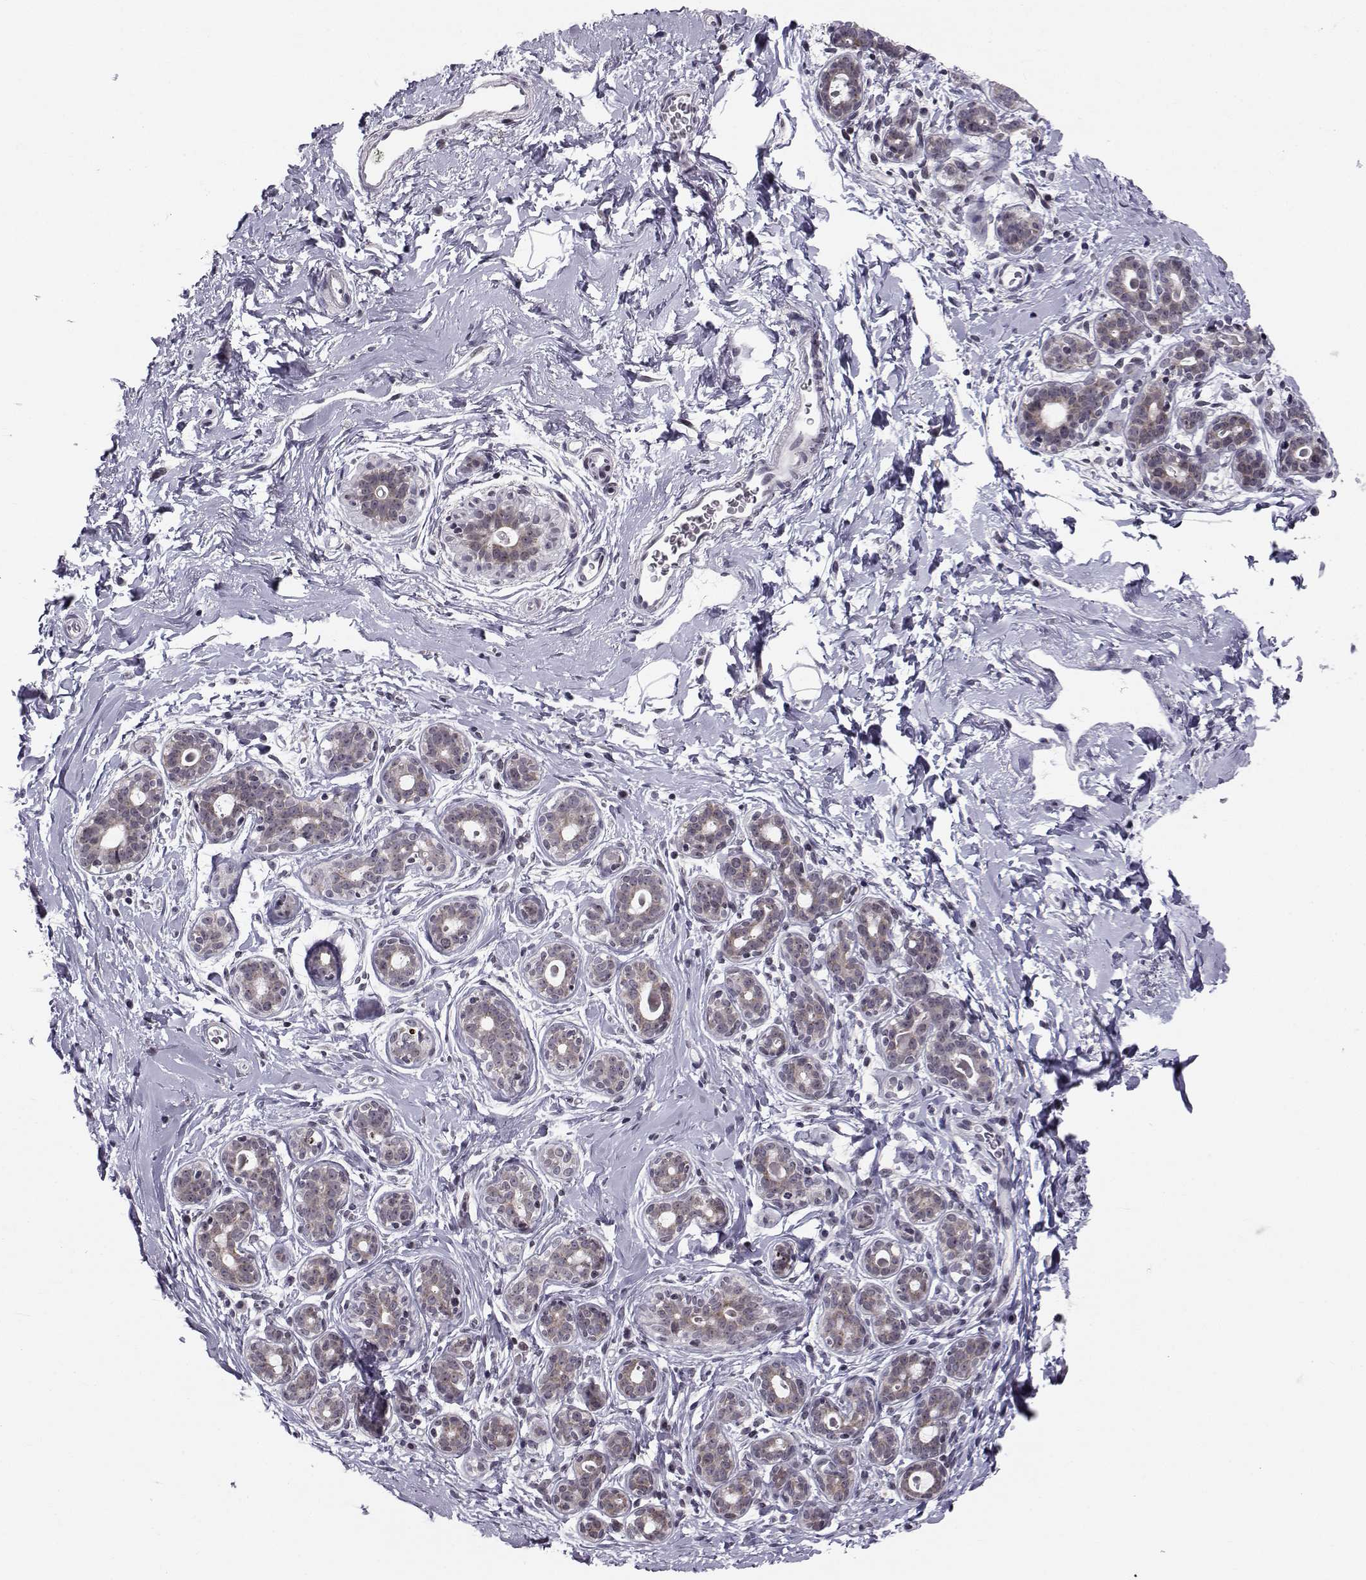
{"staining": {"intensity": "negative", "quantity": "none", "location": "none"}, "tissue": "breast", "cell_type": "Adipocytes", "image_type": "normal", "snomed": [{"axis": "morphology", "description": "Normal tissue, NOS"}, {"axis": "topography", "description": "Breast"}], "caption": "The image displays no significant expression in adipocytes of breast. (DAB immunohistochemistry with hematoxylin counter stain).", "gene": "MARCHF4", "patient": {"sex": "female", "age": 43}}